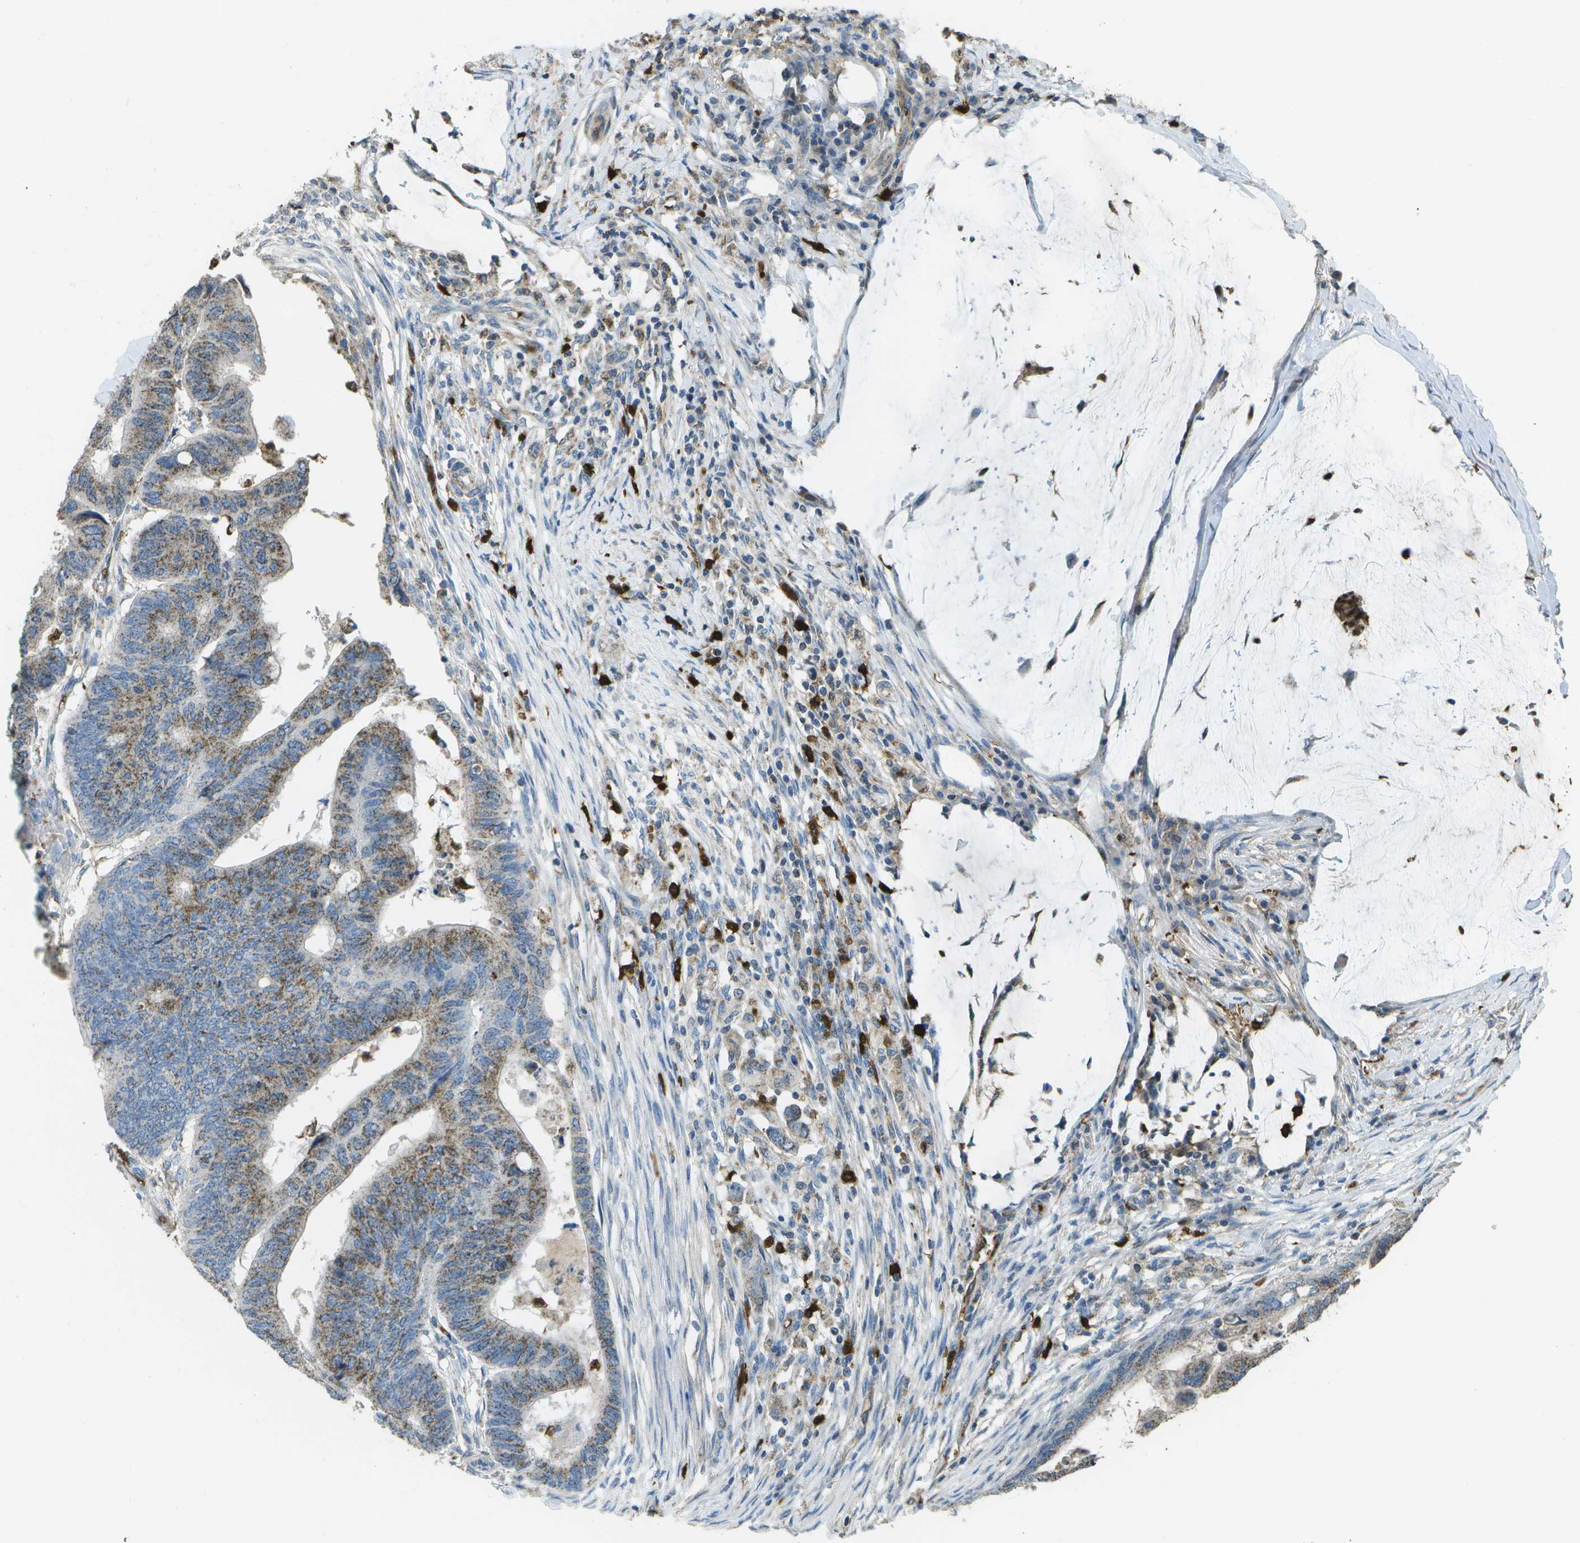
{"staining": {"intensity": "moderate", "quantity": ">75%", "location": "cytoplasmic/membranous"}, "tissue": "colorectal cancer", "cell_type": "Tumor cells", "image_type": "cancer", "snomed": [{"axis": "morphology", "description": "Normal tissue, NOS"}, {"axis": "morphology", "description": "Adenocarcinoma, NOS"}, {"axis": "topography", "description": "Rectum"}], "caption": "Colorectal adenocarcinoma was stained to show a protein in brown. There is medium levels of moderate cytoplasmic/membranous positivity in approximately >75% of tumor cells.", "gene": "CACHD1", "patient": {"sex": "male", "age": 92}}